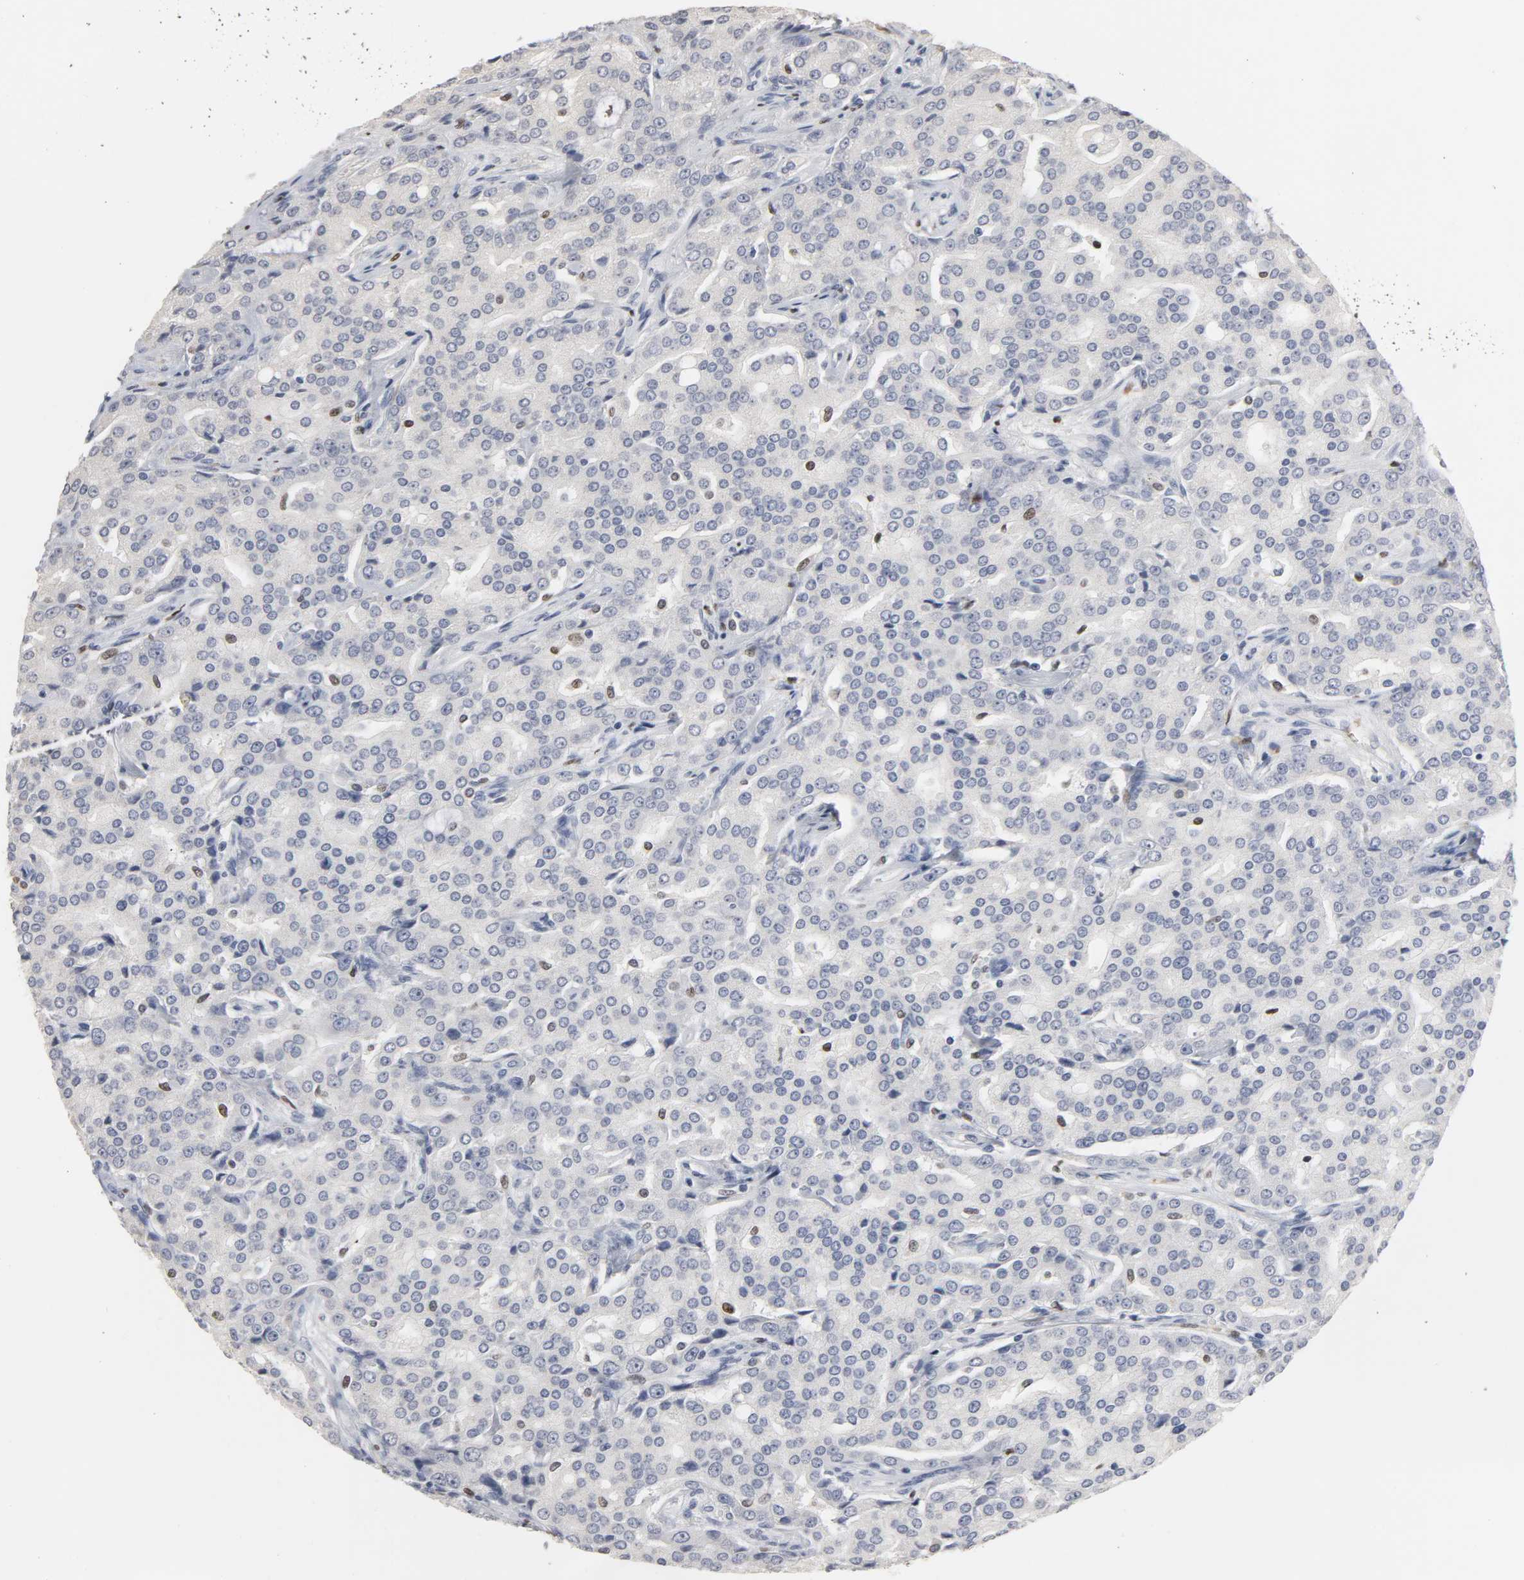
{"staining": {"intensity": "negative", "quantity": "none", "location": "none"}, "tissue": "prostate cancer", "cell_type": "Tumor cells", "image_type": "cancer", "snomed": [{"axis": "morphology", "description": "Adenocarcinoma, High grade"}, {"axis": "topography", "description": "Prostate"}], "caption": "Prostate cancer was stained to show a protein in brown. There is no significant positivity in tumor cells. (Stains: DAB IHC with hematoxylin counter stain, Microscopy: brightfield microscopy at high magnification).", "gene": "SPI1", "patient": {"sex": "male", "age": 72}}